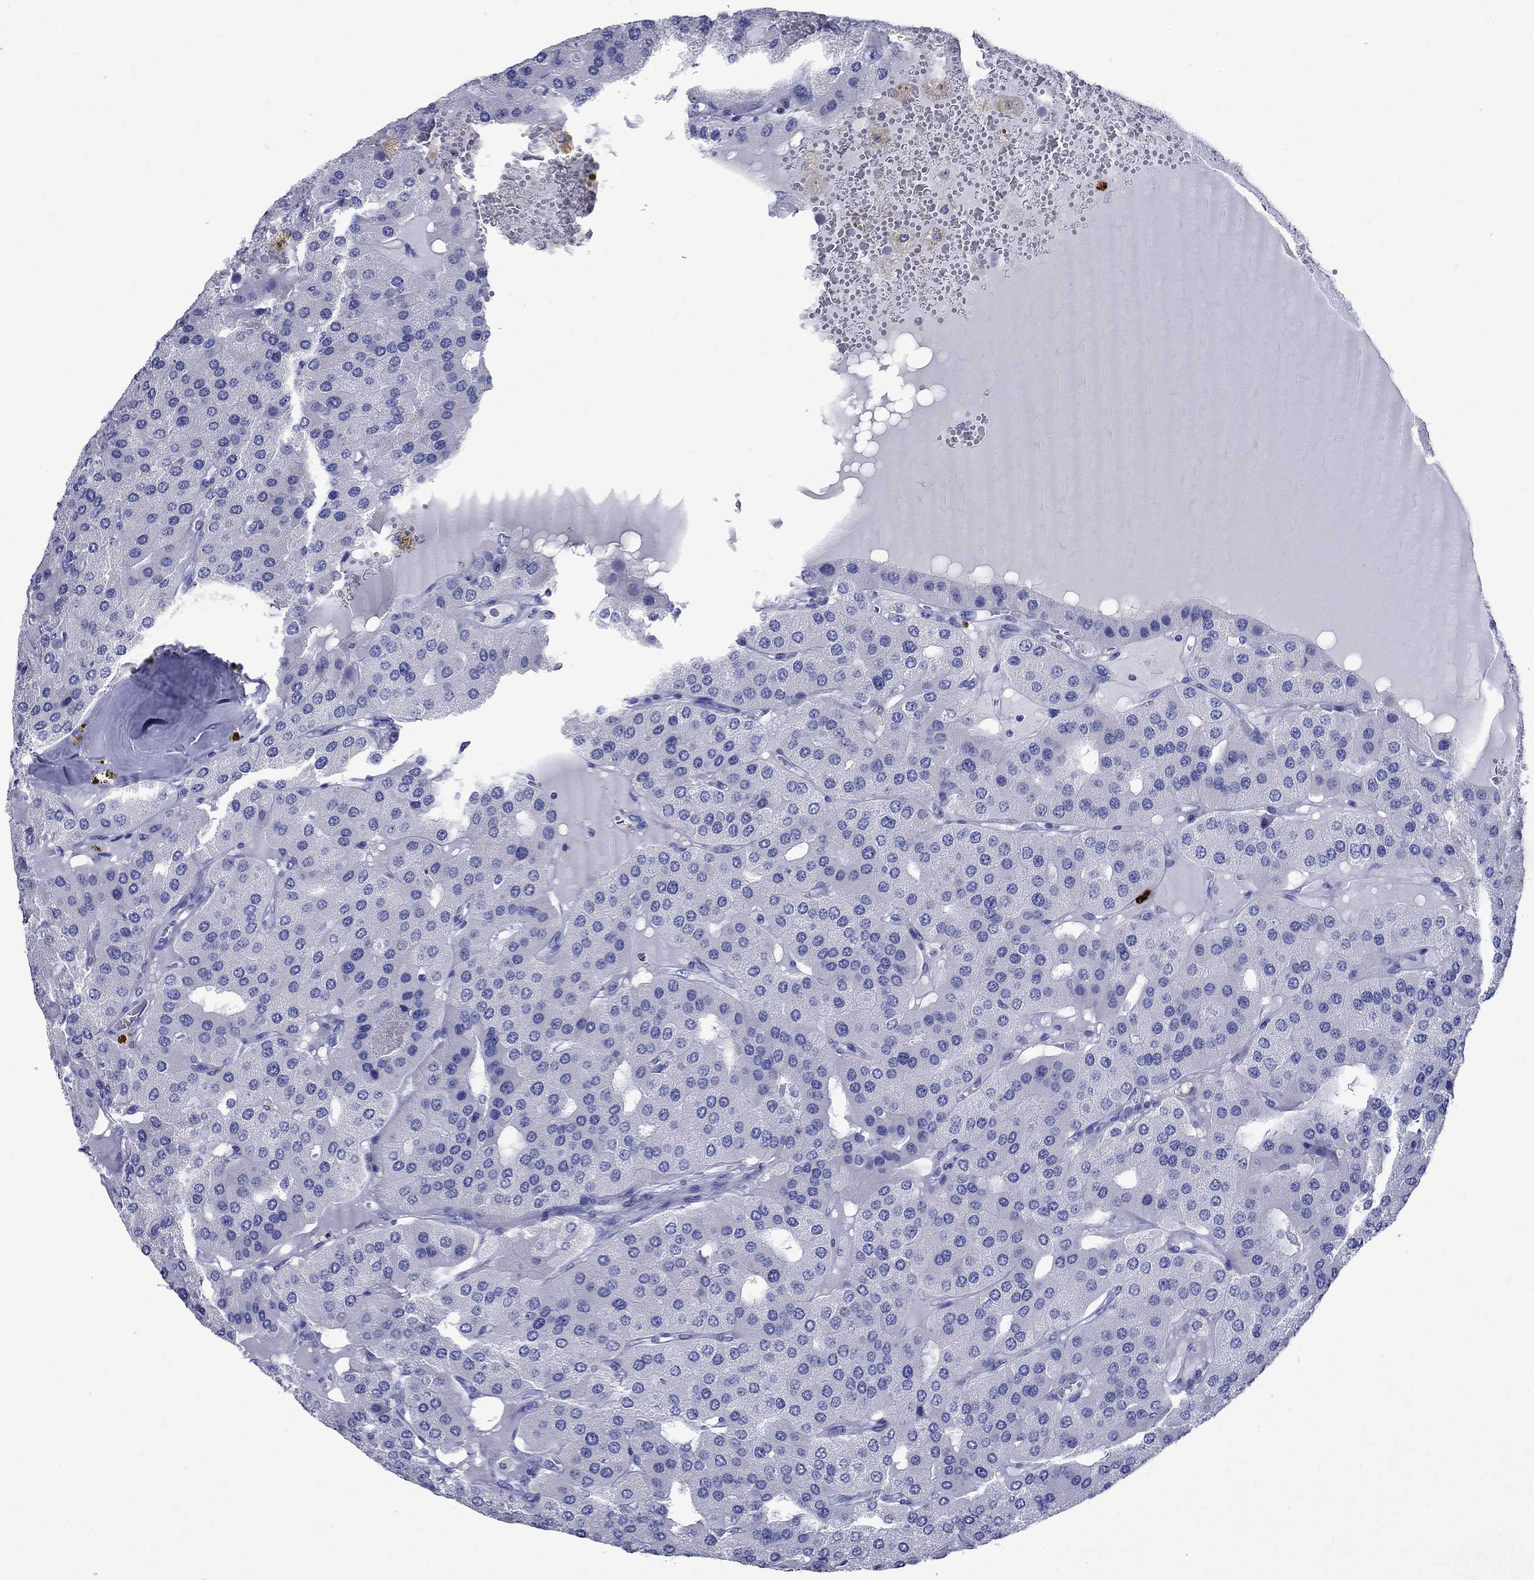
{"staining": {"intensity": "negative", "quantity": "none", "location": "none"}, "tissue": "parathyroid gland", "cell_type": "Glandular cells", "image_type": "normal", "snomed": [{"axis": "morphology", "description": "Normal tissue, NOS"}, {"axis": "morphology", "description": "Adenoma, NOS"}, {"axis": "topography", "description": "Parathyroid gland"}], "caption": "This image is of normal parathyroid gland stained with immunohistochemistry to label a protein in brown with the nuclei are counter-stained blue. There is no expression in glandular cells.", "gene": "AZU1", "patient": {"sex": "female", "age": 86}}